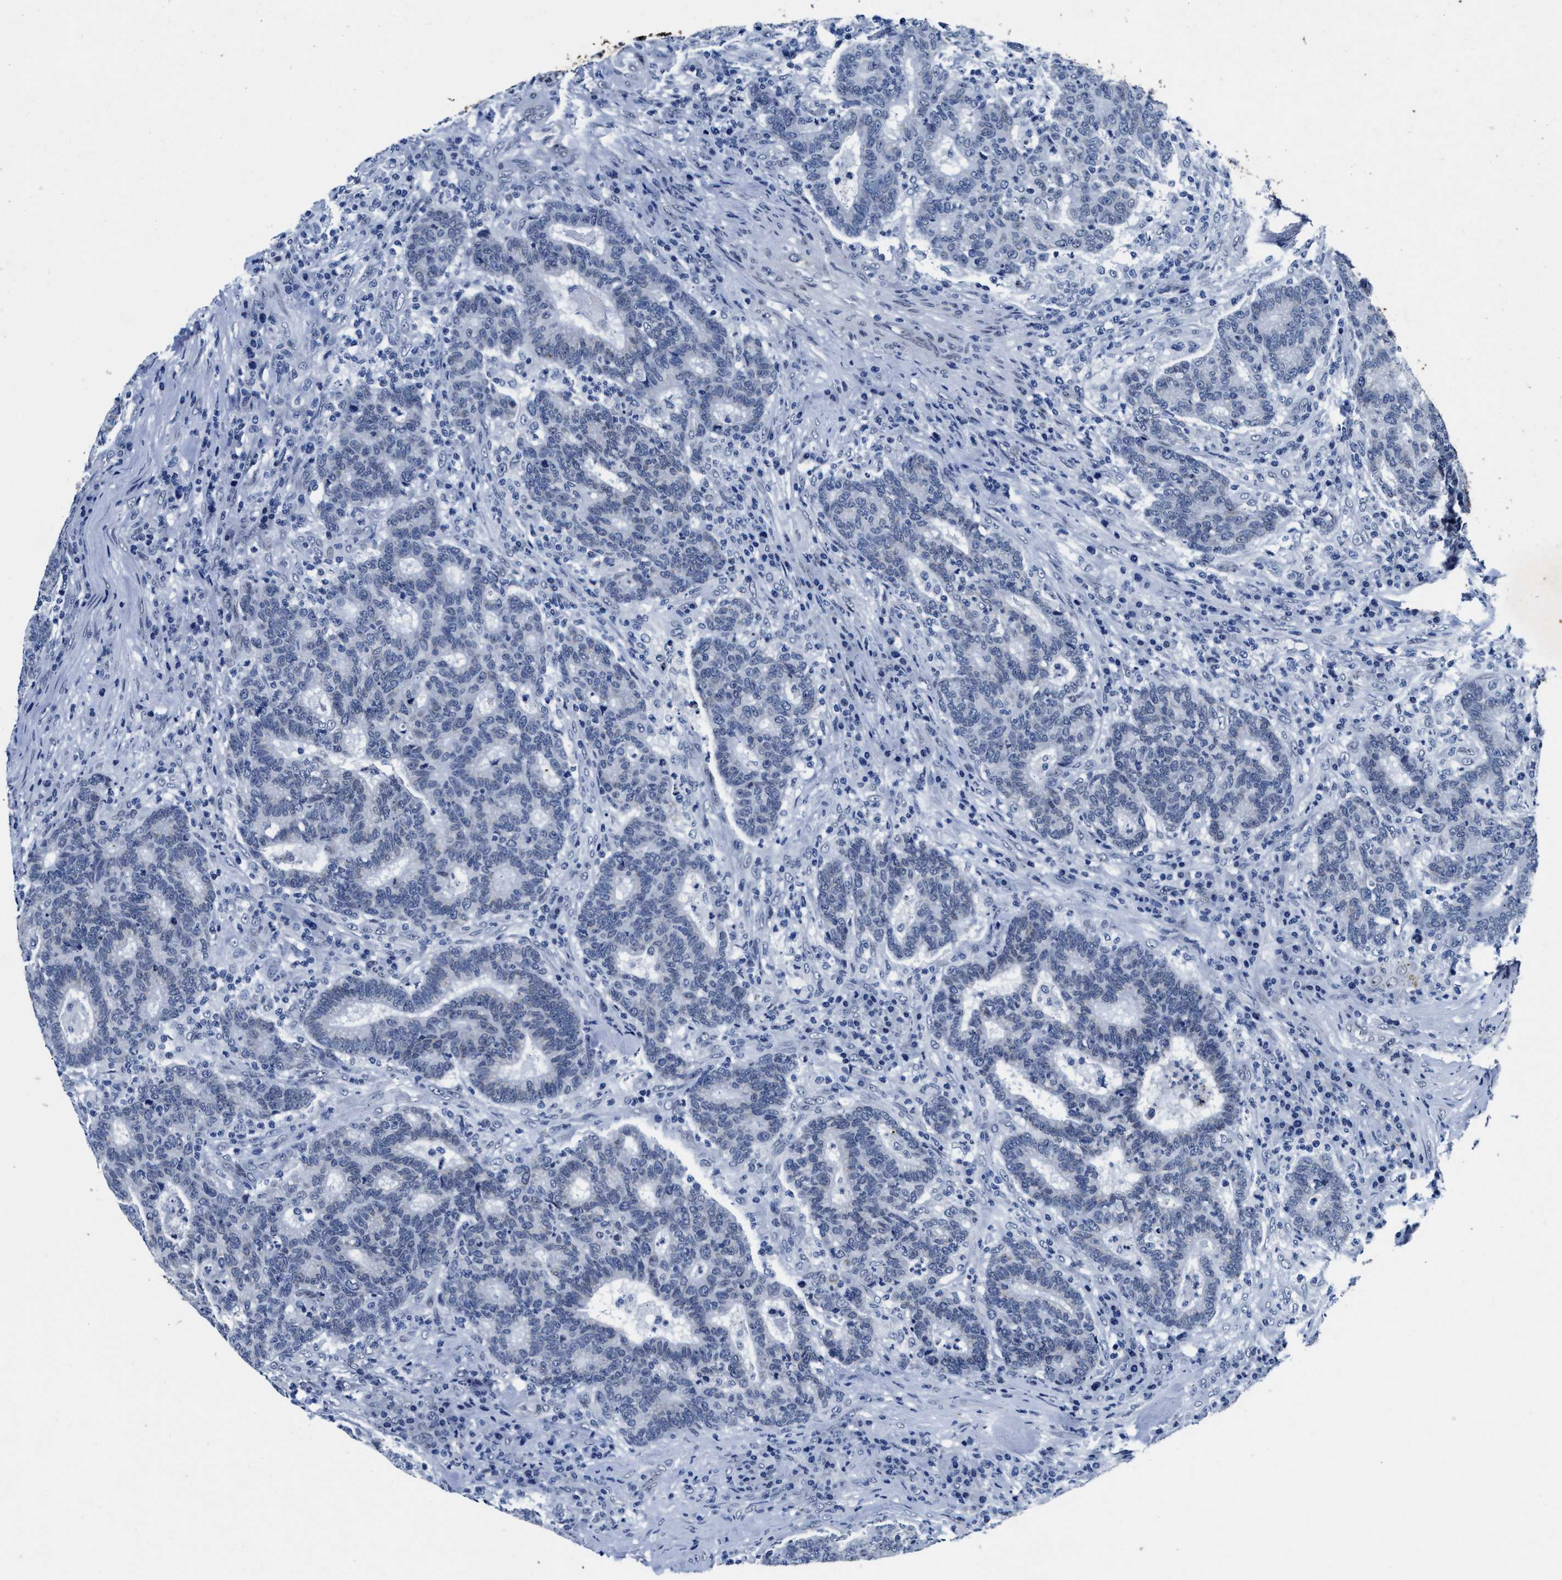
{"staining": {"intensity": "negative", "quantity": "none", "location": "none"}, "tissue": "colorectal cancer", "cell_type": "Tumor cells", "image_type": "cancer", "snomed": [{"axis": "morphology", "description": "Adenocarcinoma, NOS"}, {"axis": "topography", "description": "Colon"}], "caption": "This image is of colorectal cancer (adenocarcinoma) stained with immunohistochemistry (IHC) to label a protein in brown with the nuclei are counter-stained blue. There is no staining in tumor cells.", "gene": "UBN2", "patient": {"sex": "female", "age": 75}}